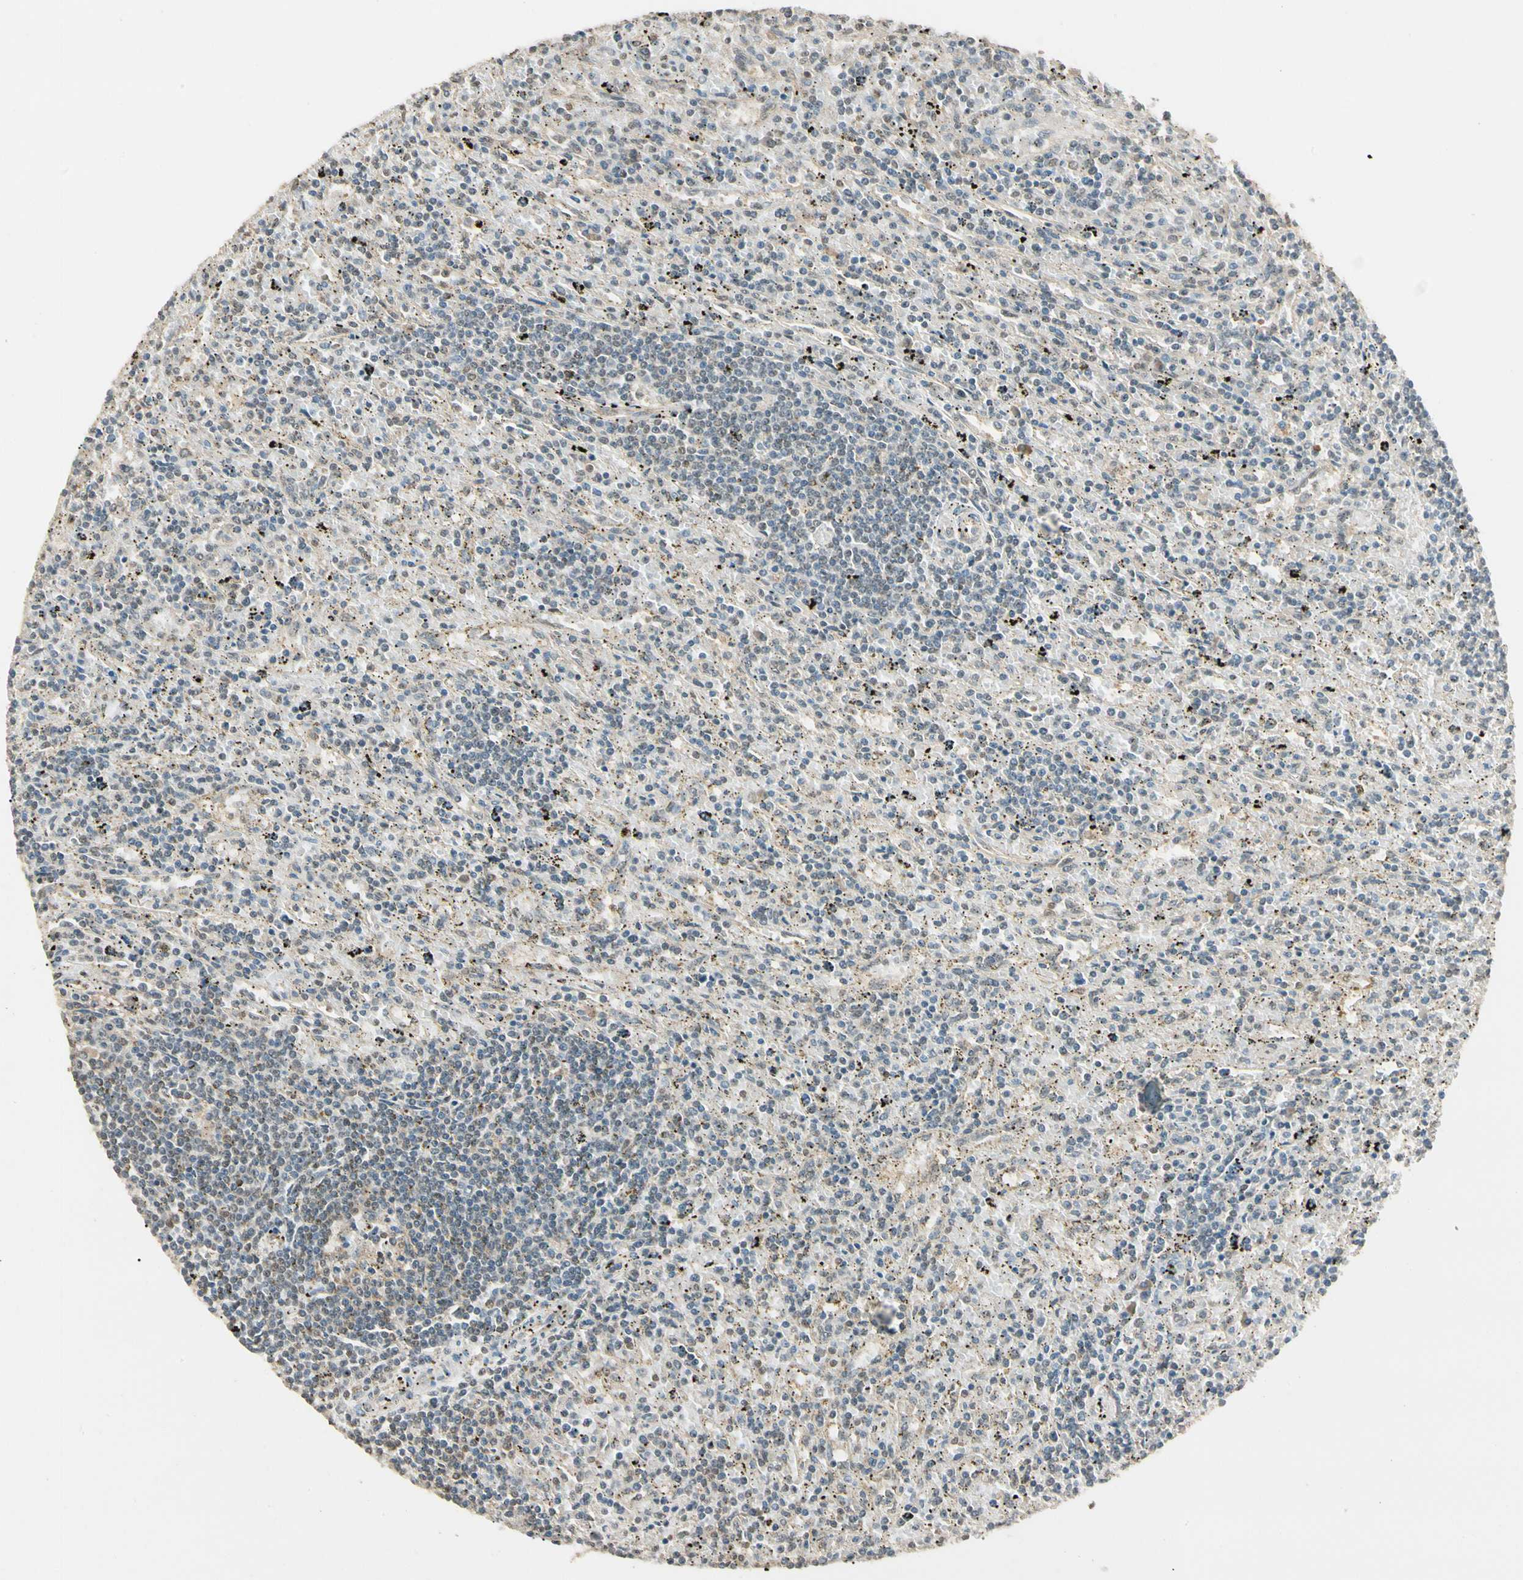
{"staining": {"intensity": "weak", "quantity": "25%-75%", "location": "cytoplasmic/membranous"}, "tissue": "lymphoma", "cell_type": "Tumor cells", "image_type": "cancer", "snomed": [{"axis": "morphology", "description": "Malignant lymphoma, non-Hodgkin's type, Low grade"}, {"axis": "topography", "description": "Spleen"}], "caption": "An immunohistochemistry (IHC) micrograph of tumor tissue is shown. Protein staining in brown highlights weak cytoplasmic/membranous positivity in malignant lymphoma, non-Hodgkin's type (low-grade) within tumor cells.", "gene": "SGCA", "patient": {"sex": "male", "age": 76}}